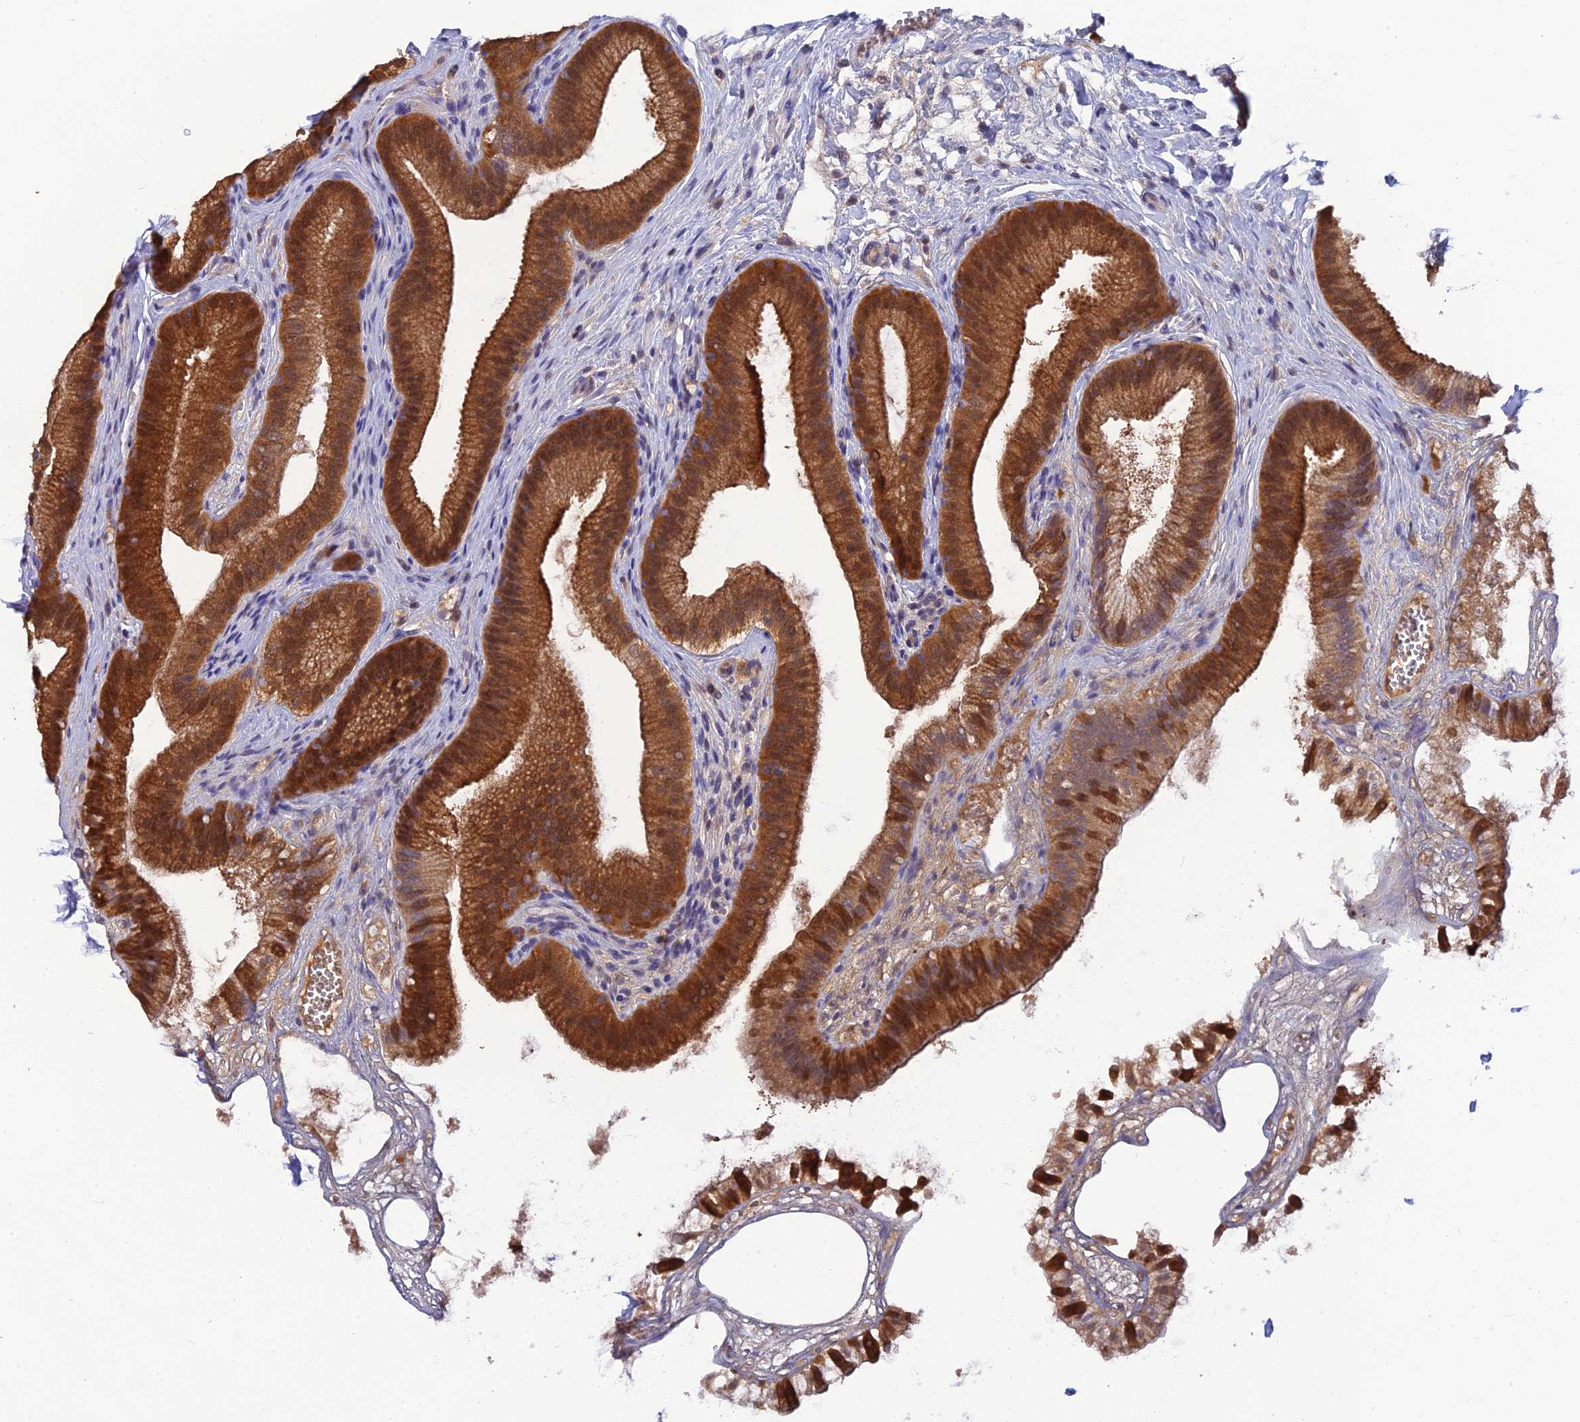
{"staining": {"intensity": "strong", "quantity": ">75%", "location": "cytoplasmic/membranous,nuclear"}, "tissue": "gallbladder", "cell_type": "Glandular cells", "image_type": "normal", "snomed": [{"axis": "morphology", "description": "Normal tissue, NOS"}, {"axis": "topography", "description": "Gallbladder"}], "caption": "This photomicrograph shows IHC staining of normal human gallbladder, with high strong cytoplasmic/membranous,nuclear staining in approximately >75% of glandular cells.", "gene": "HINT1", "patient": {"sex": "female", "age": 54}}